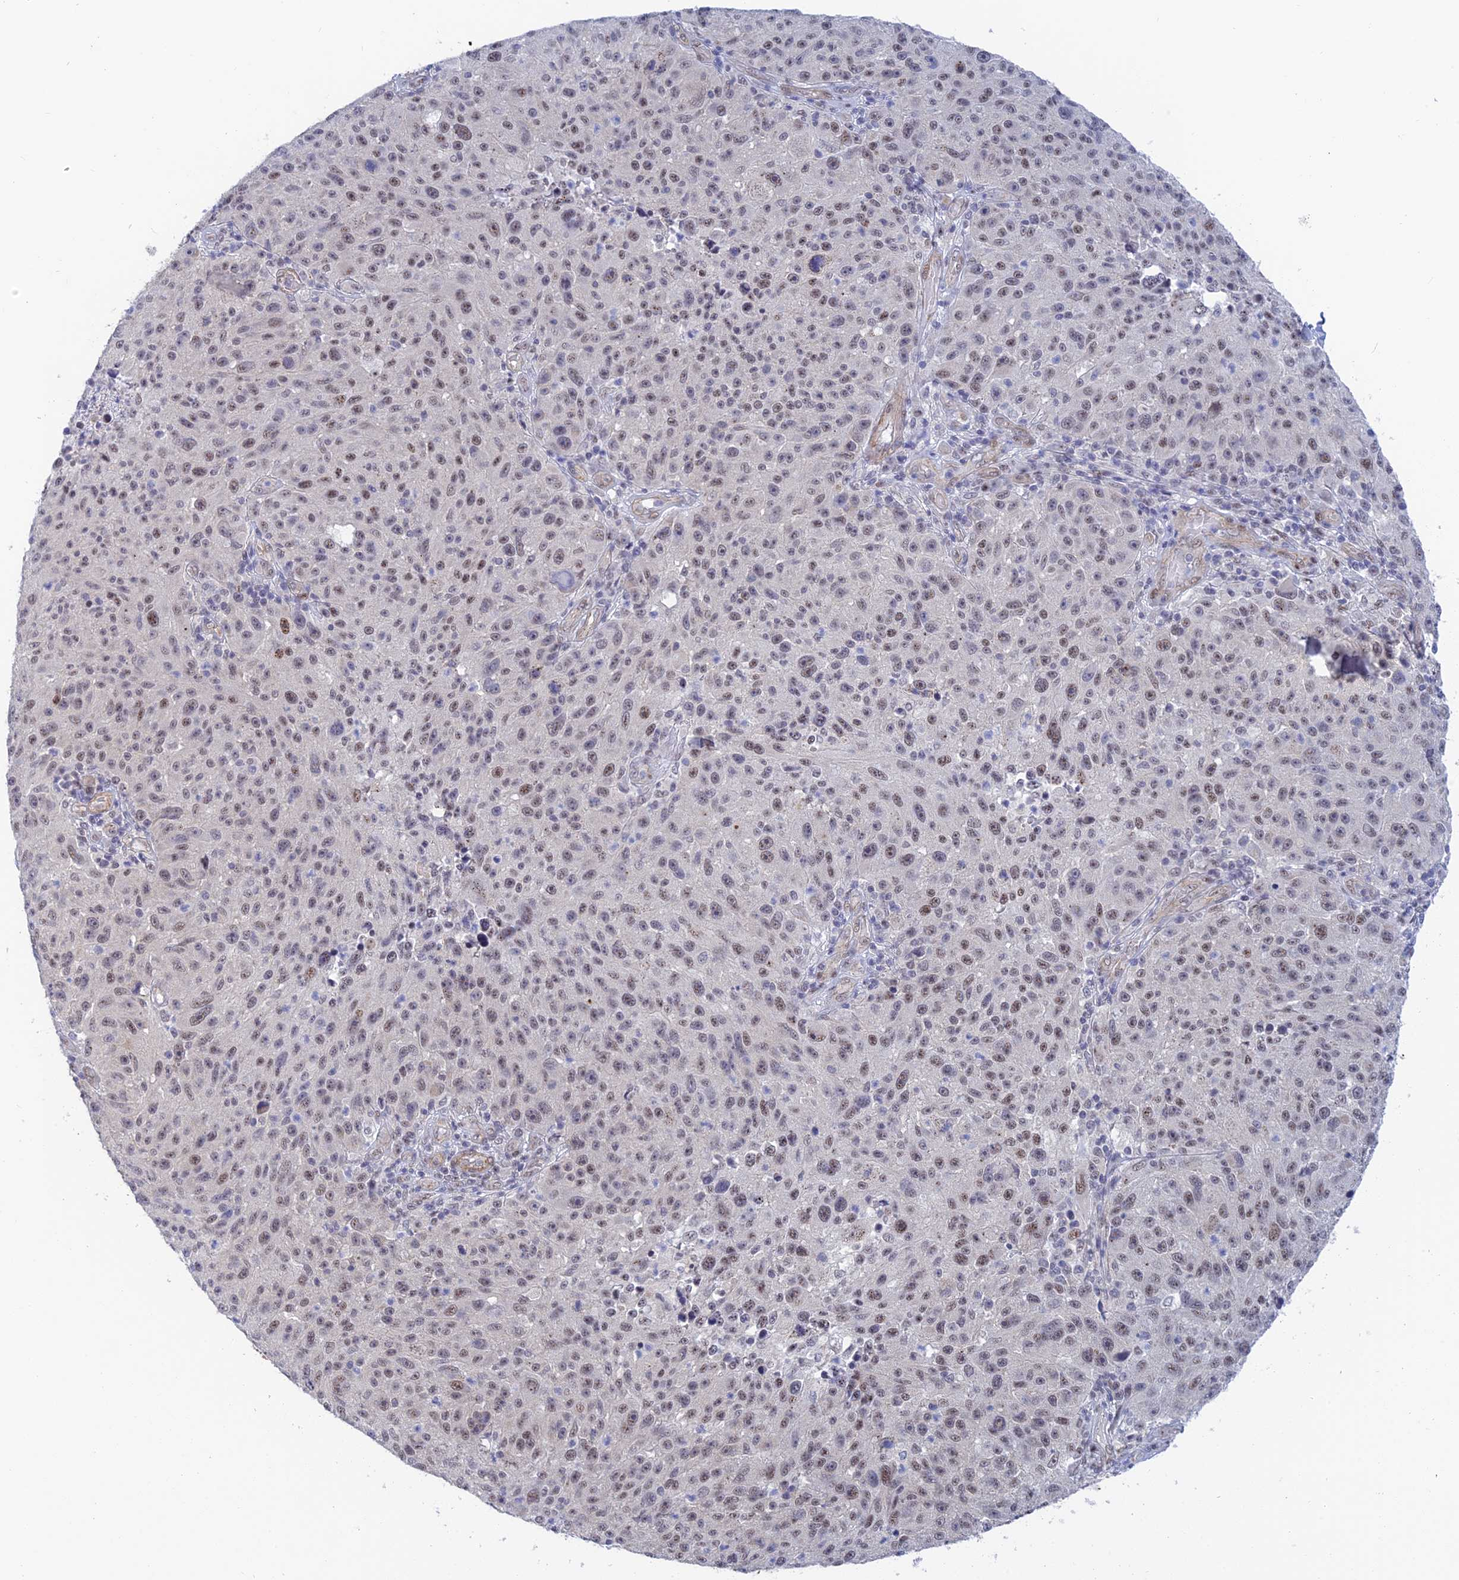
{"staining": {"intensity": "weak", "quantity": ">75%", "location": "nuclear"}, "tissue": "melanoma", "cell_type": "Tumor cells", "image_type": "cancer", "snomed": [{"axis": "morphology", "description": "Malignant melanoma, NOS"}, {"axis": "topography", "description": "Skin"}], "caption": "A low amount of weak nuclear positivity is appreciated in approximately >75% of tumor cells in malignant melanoma tissue. The staining was performed using DAB (3,3'-diaminobenzidine), with brown indicating positive protein expression. Nuclei are stained blue with hematoxylin.", "gene": "CFAP92", "patient": {"sex": "male", "age": 53}}